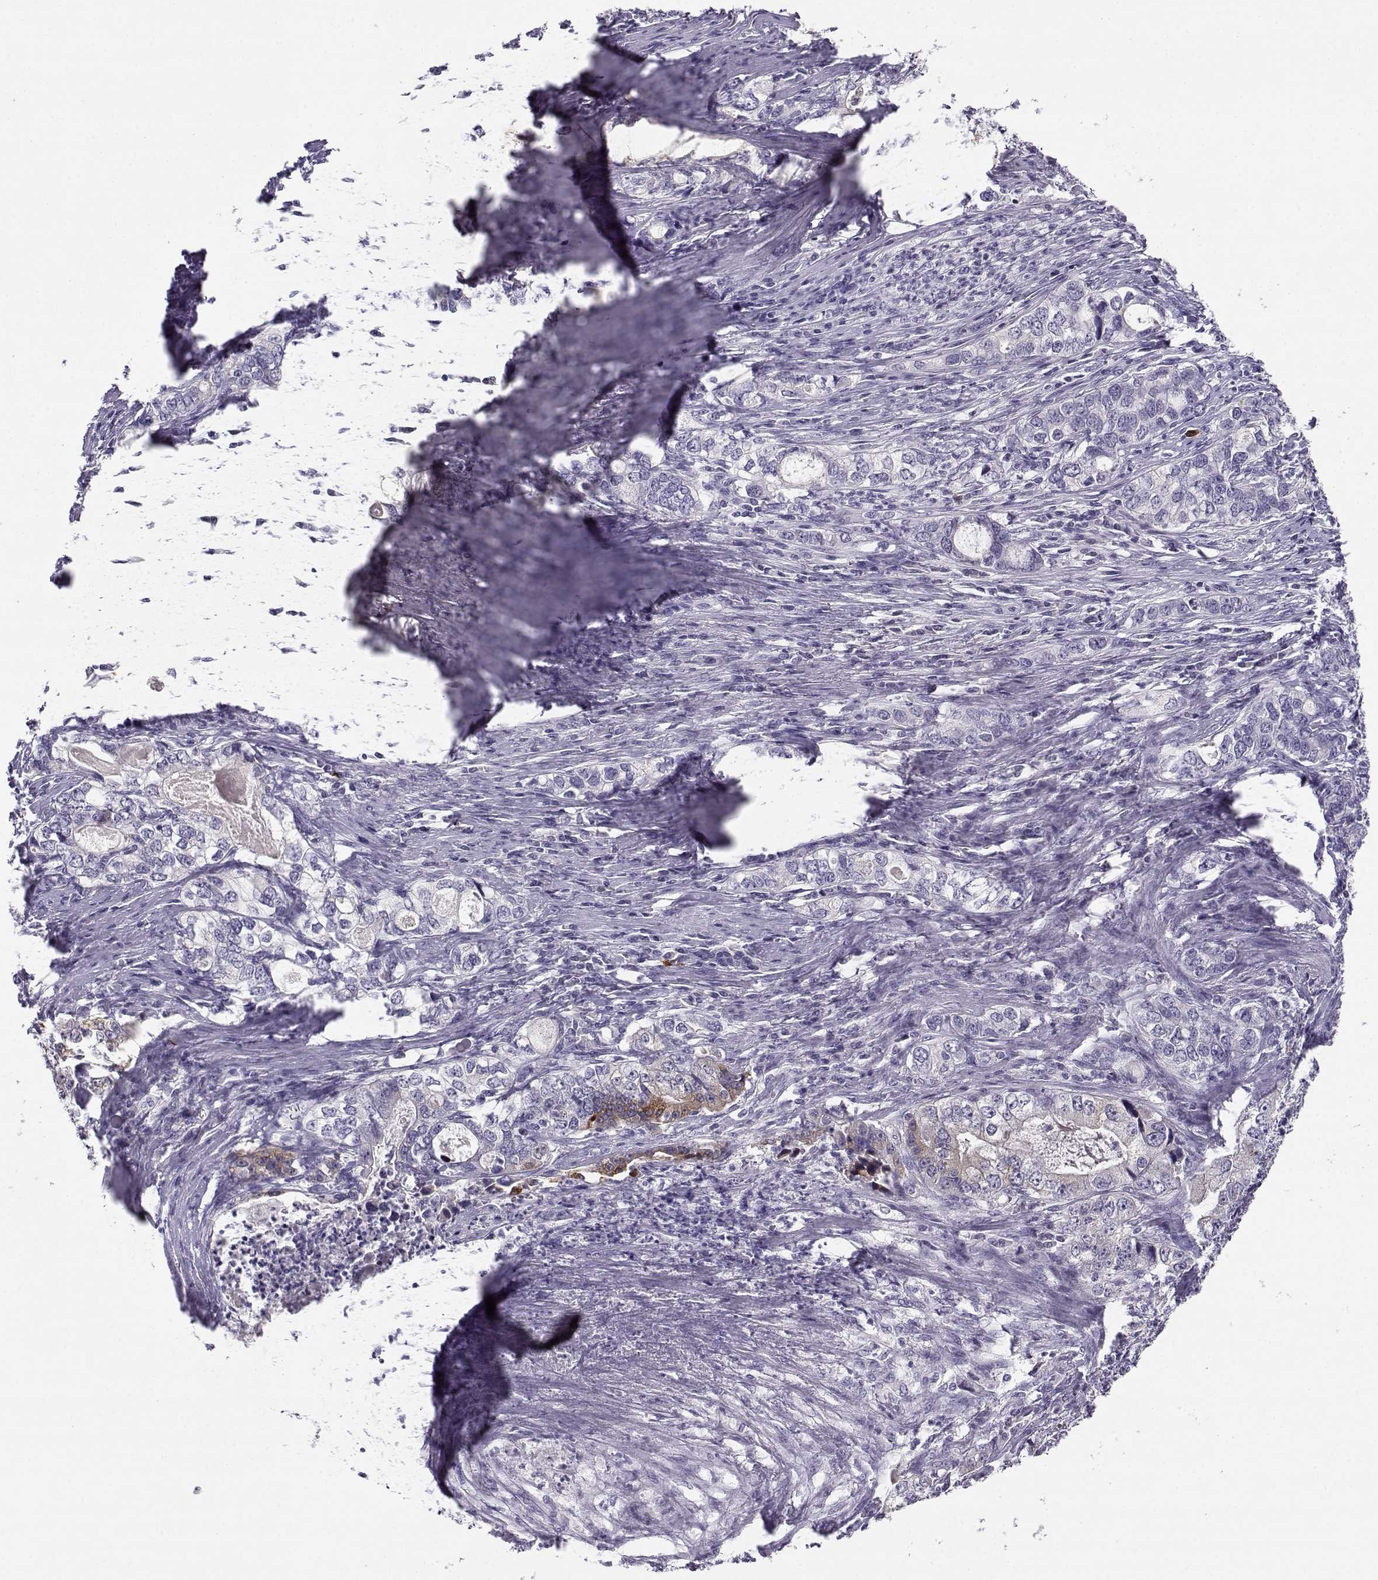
{"staining": {"intensity": "negative", "quantity": "none", "location": "none"}, "tissue": "stomach cancer", "cell_type": "Tumor cells", "image_type": "cancer", "snomed": [{"axis": "morphology", "description": "Adenocarcinoma, NOS"}, {"axis": "topography", "description": "Stomach, lower"}], "caption": "A histopathology image of human stomach cancer (adenocarcinoma) is negative for staining in tumor cells.", "gene": "CFAP77", "patient": {"sex": "female", "age": 72}}